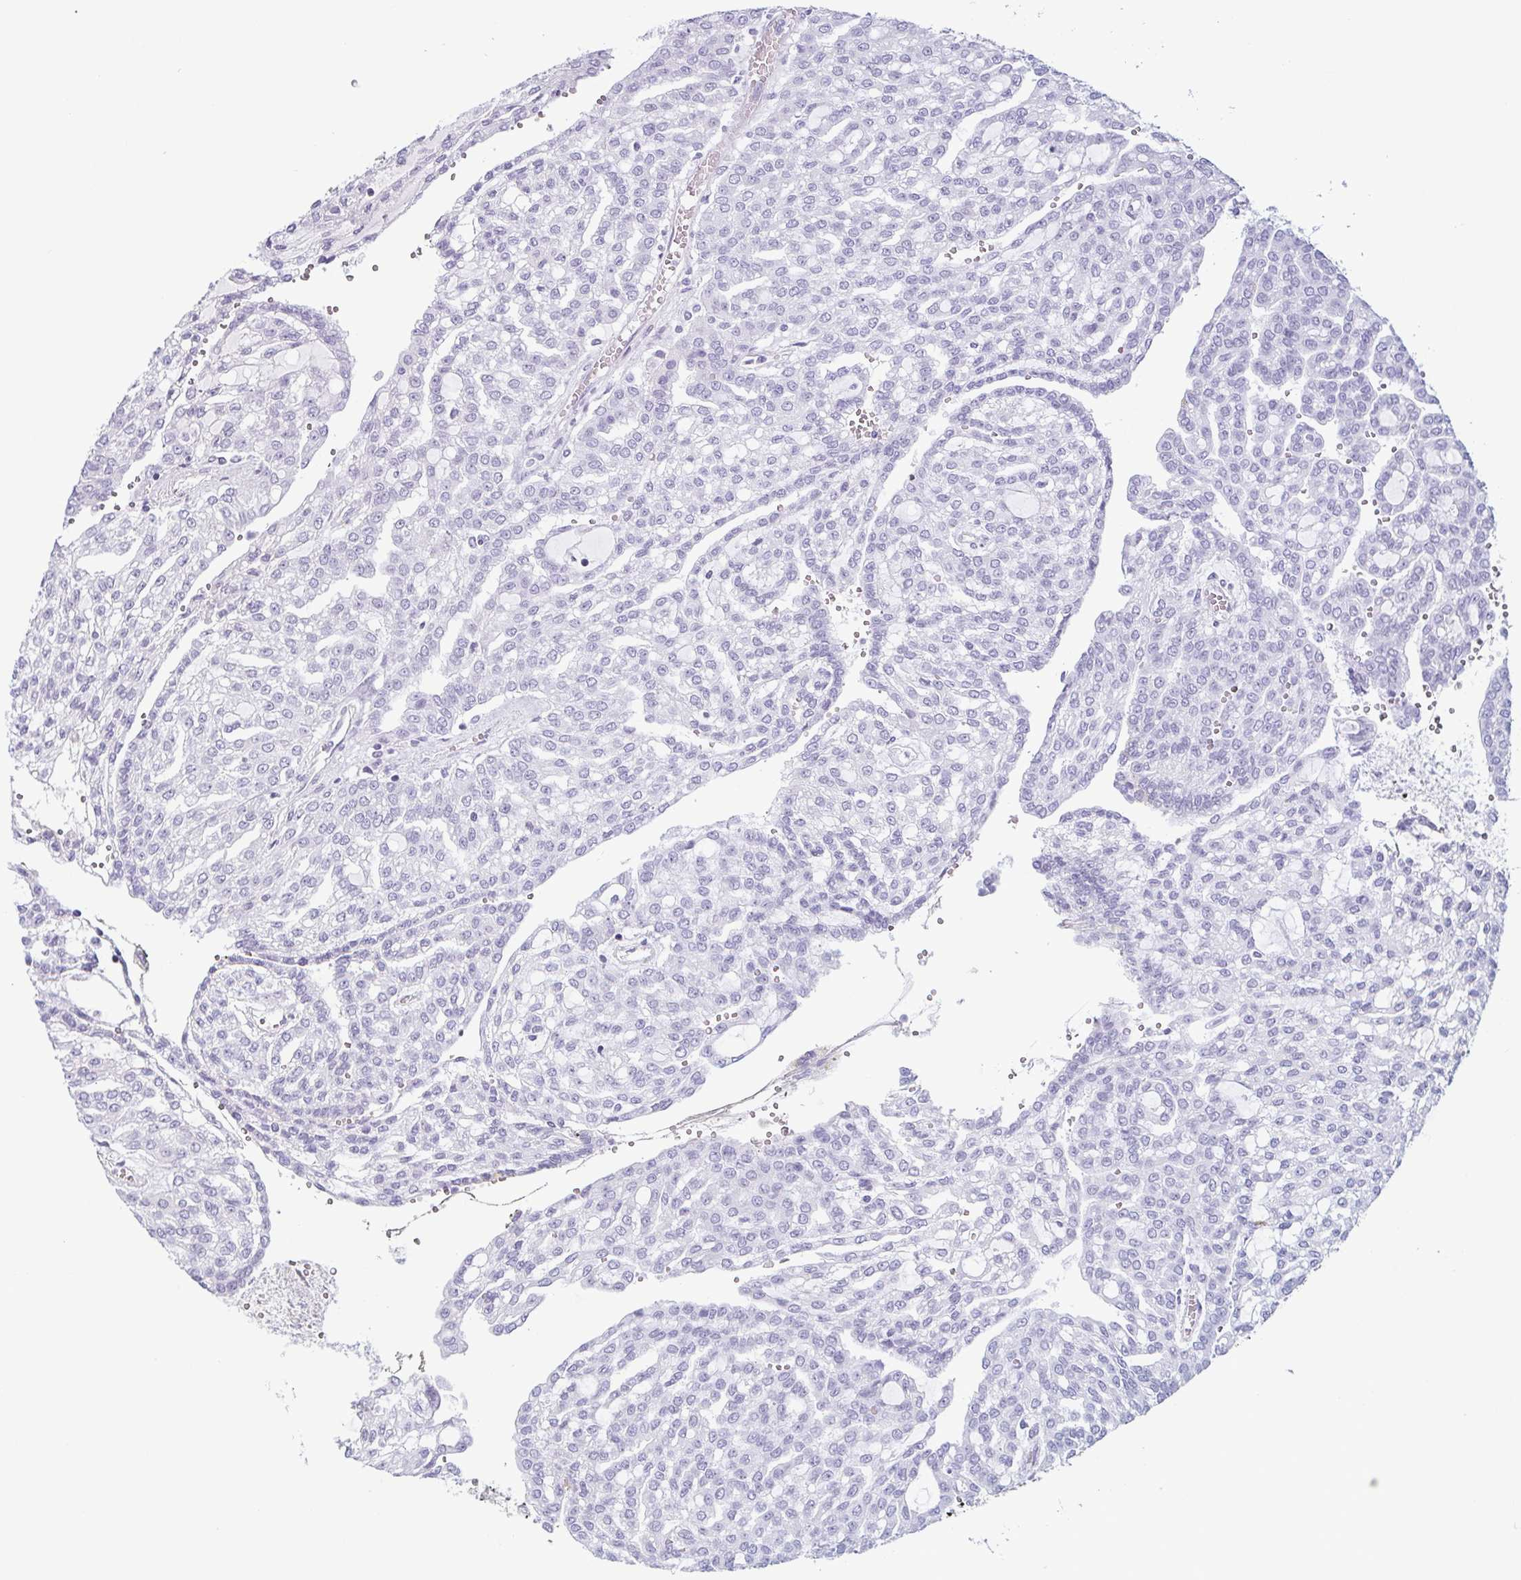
{"staining": {"intensity": "negative", "quantity": "none", "location": "none"}, "tissue": "renal cancer", "cell_type": "Tumor cells", "image_type": "cancer", "snomed": [{"axis": "morphology", "description": "Adenocarcinoma, NOS"}, {"axis": "topography", "description": "Kidney"}], "caption": "Renal cancer was stained to show a protein in brown. There is no significant expression in tumor cells.", "gene": "ECM1", "patient": {"sex": "male", "age": 63}}